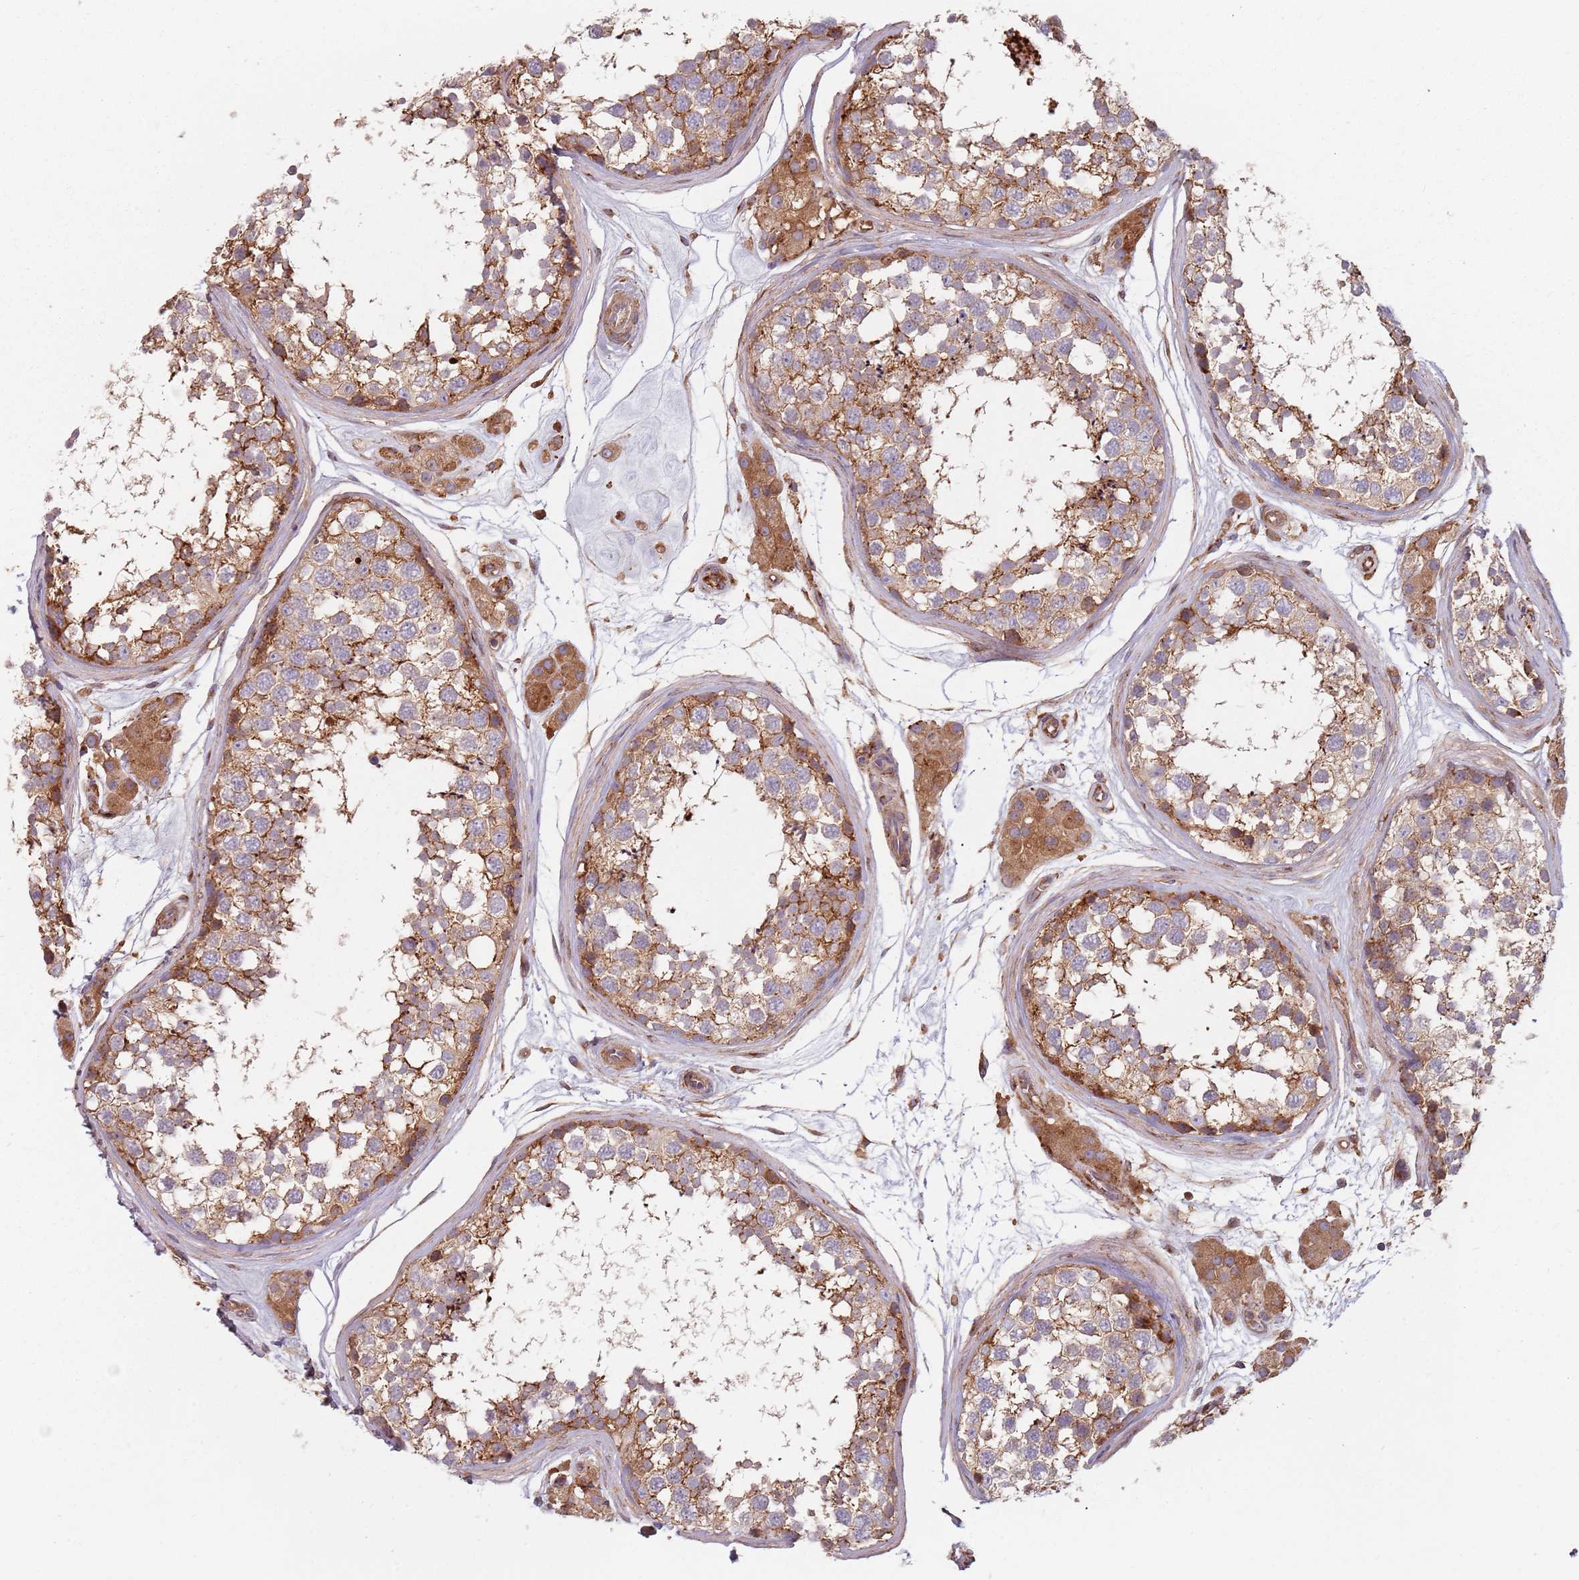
{"staining": {"intensity": "moderate", "quantity": ">75%", "location": "cytoplasmic/membranous"}, "tissue": "testis", "cell_type": "Cells in seminiferous ducts", "image_type": "normal", "snomed": [{"axis": "morphology", "description": "Normal tissue, NOS"}, {"axis": "topography", "description": "Testis"}], "caption": "Immunohistochemical staining of benign human testis exhibits medium levels of moderate cytoplasmic/membranous positivity in approximately >75% of cells in seminiferous ducts. Nuclei are stained in blue.", "gene": "TPD52L2", "patient": {"sex": "male", "age": 56}}